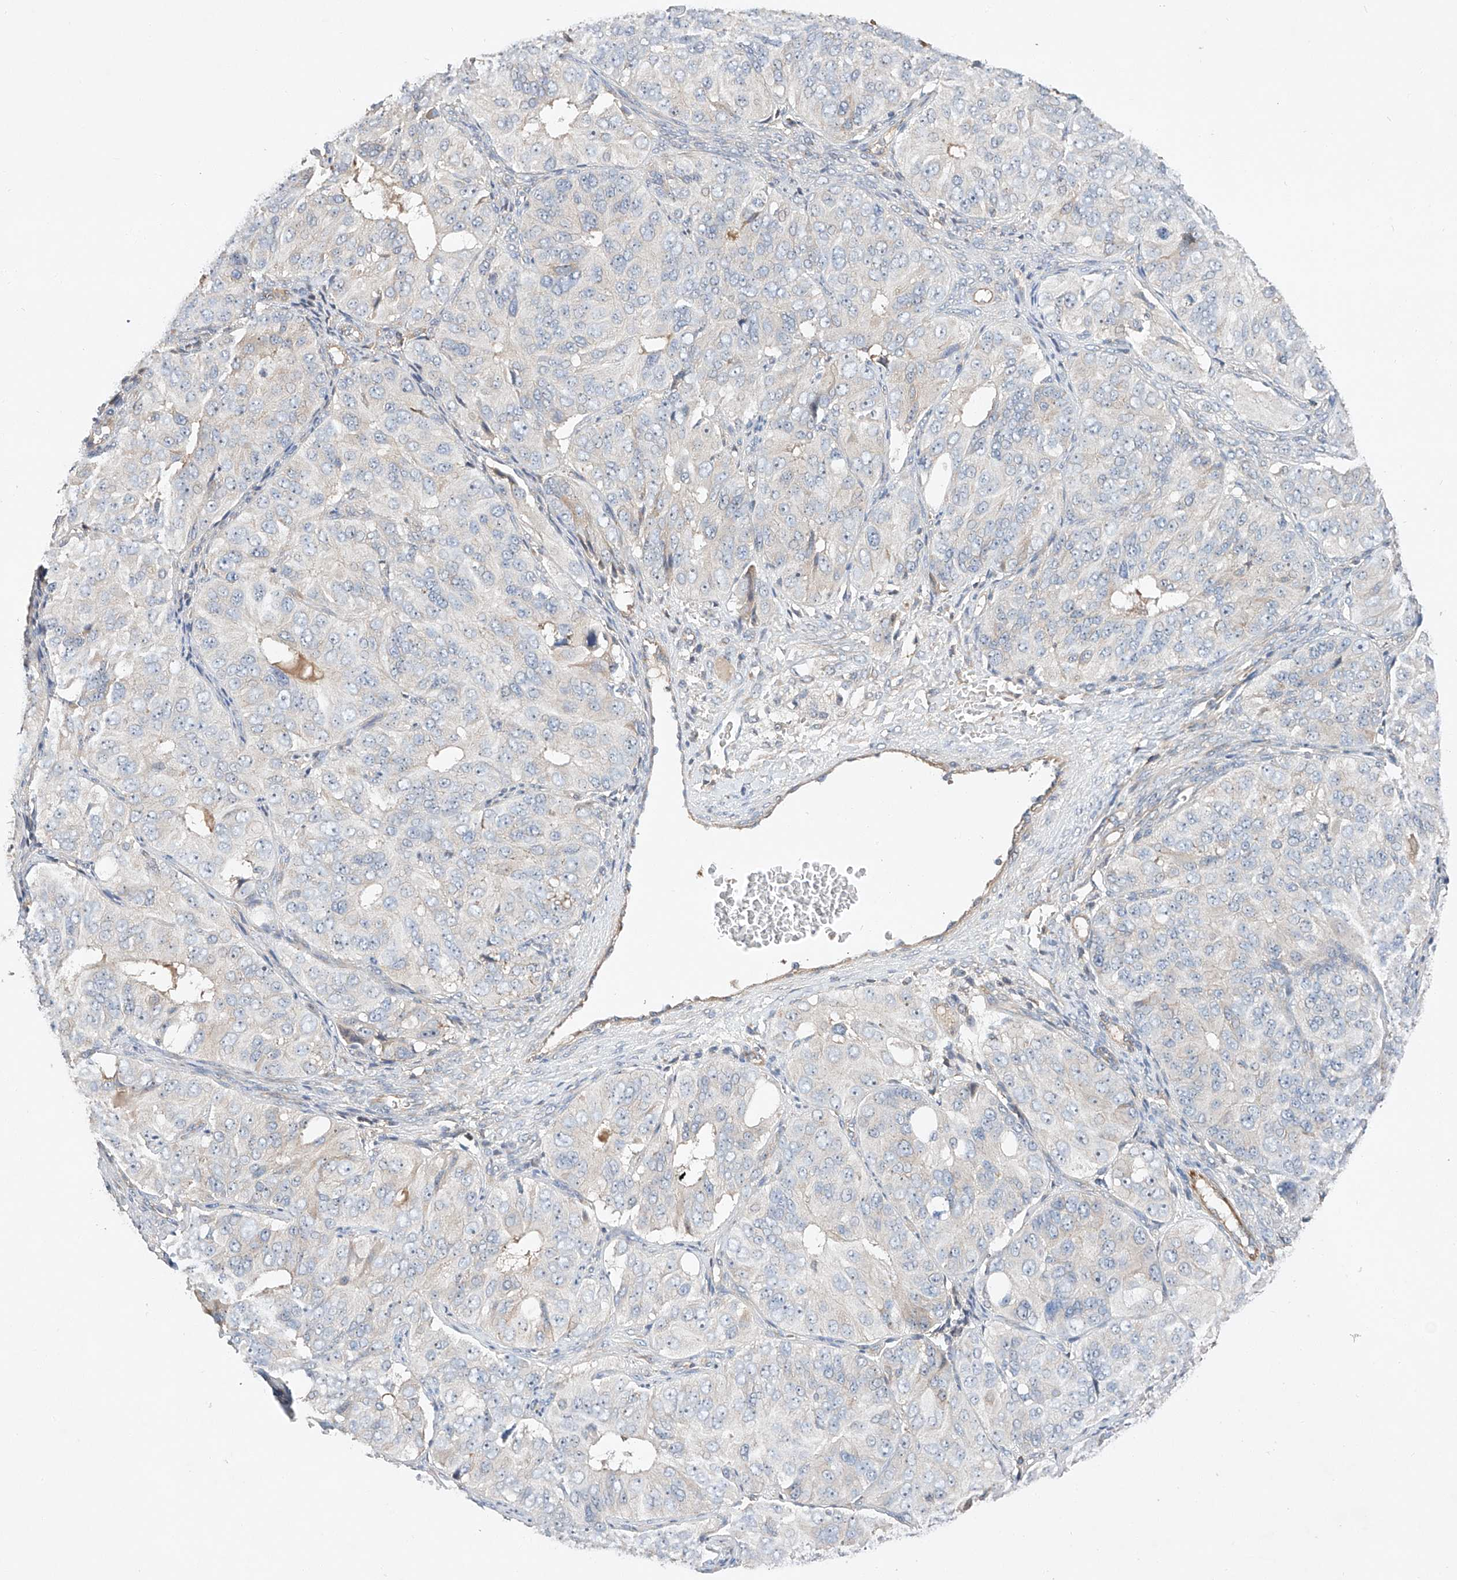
{"staining": {"intensity": "negative", "quantity": "none", "location": "none"}, "tissue": "ovarian cancer", "cell_type": "Tumor cells", "image_type": "cancer", "snomed": [{"axis": "morphology", "description": "Carcinoma, endometroid"}, {"axis": "topography", "description": "Ovary"}], "caption": "An image of human ovarian endometroid carcinoma is negative for staining in tumor cells.", "gene": "RUSC1", "patient": {"sex": "female", "age": 51}}